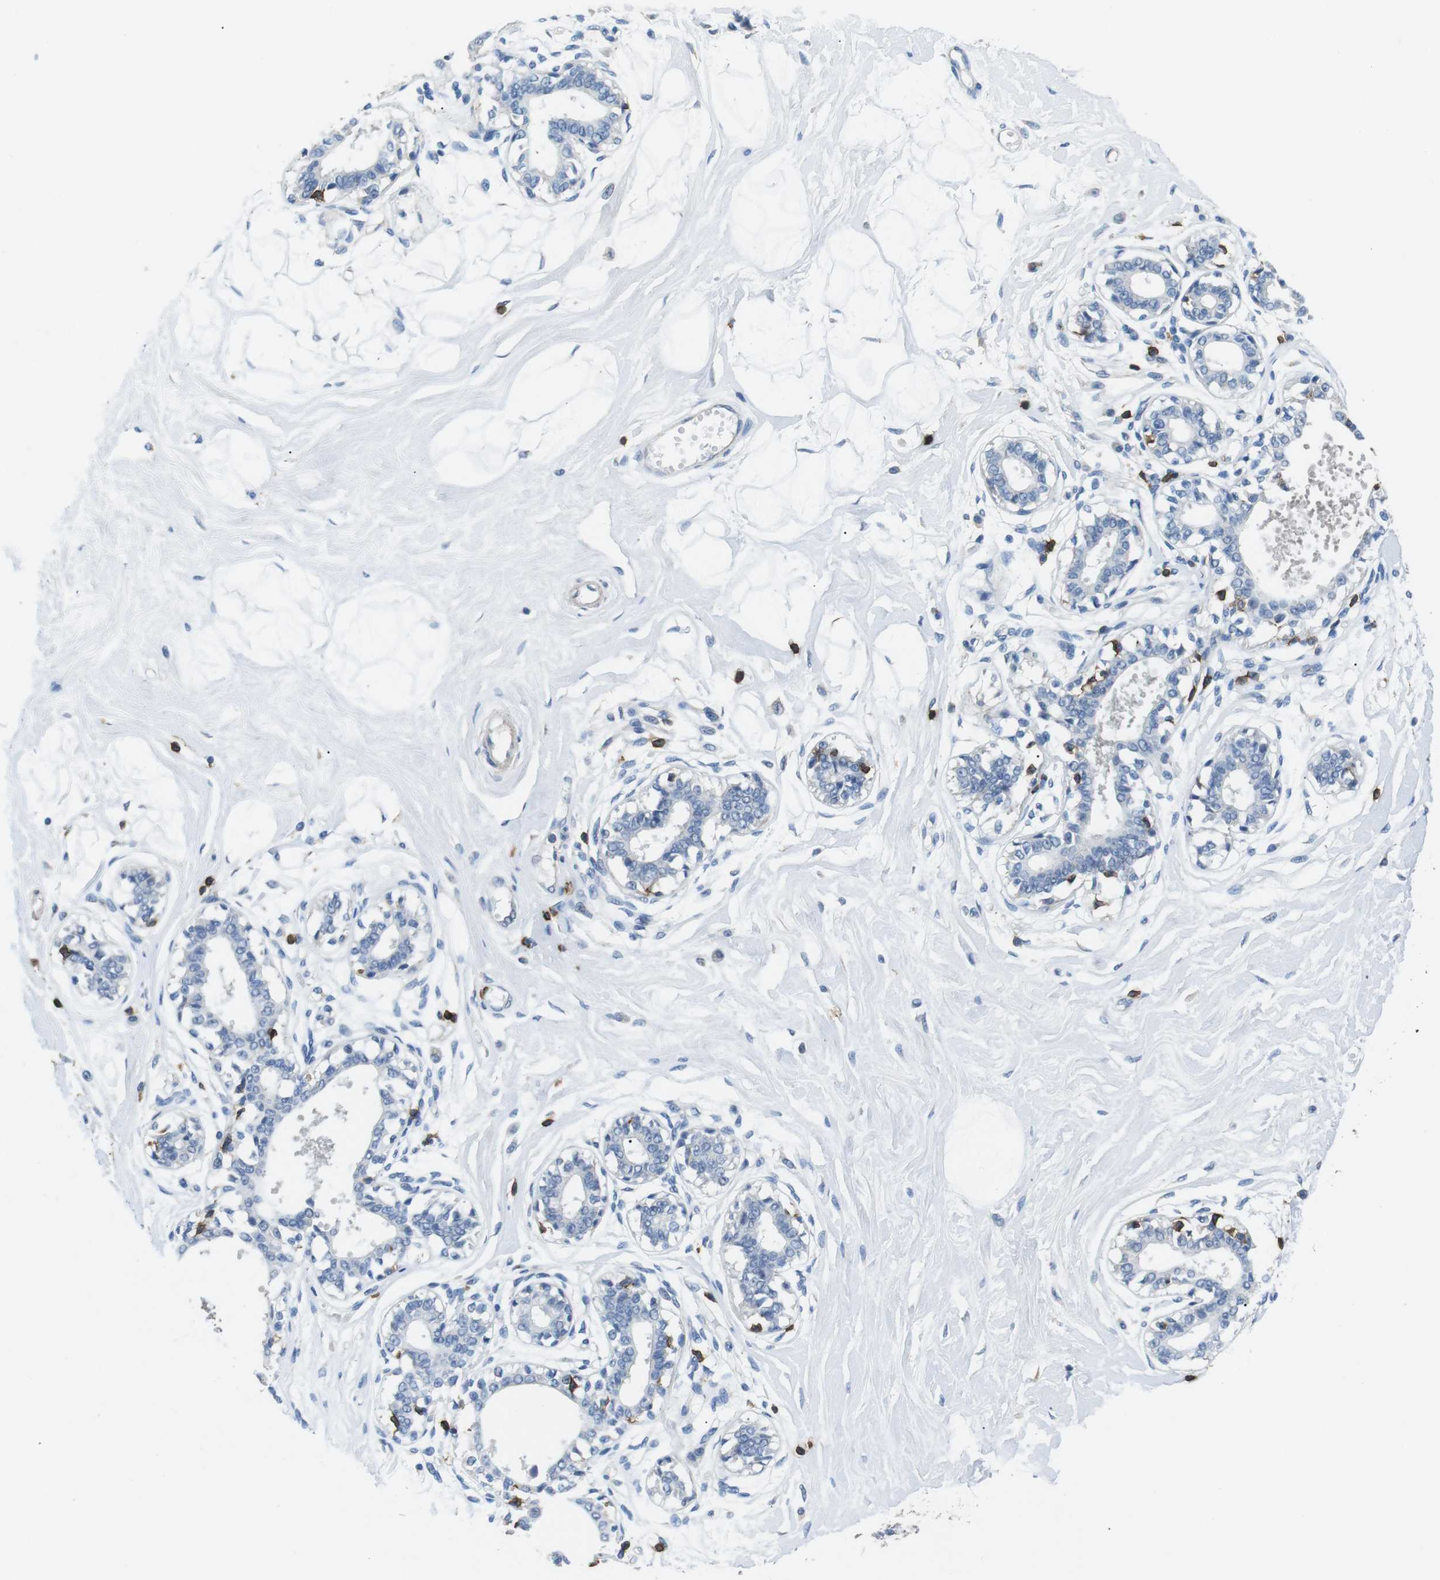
{"staining": {"intensity": "negative", "quantity": "none", "location": "none"}, "tissue": "breast", "cell_type": "Adipocytes", "image_type": "normal", "snomed": [{"axis": "morphology", "description": "Normal tissue, NOS"}, {"axis": "topography", "description": "Breast"}], "caption": "Normal breast was stained to show a protein in brown. There is no significant expression in adipocytes. The staining is performed using DAB brown chromogen with nuclei counter-stained in using hematoxylin.", "gene": "CD6", "patient": {"sex": "female", "age": 45}}